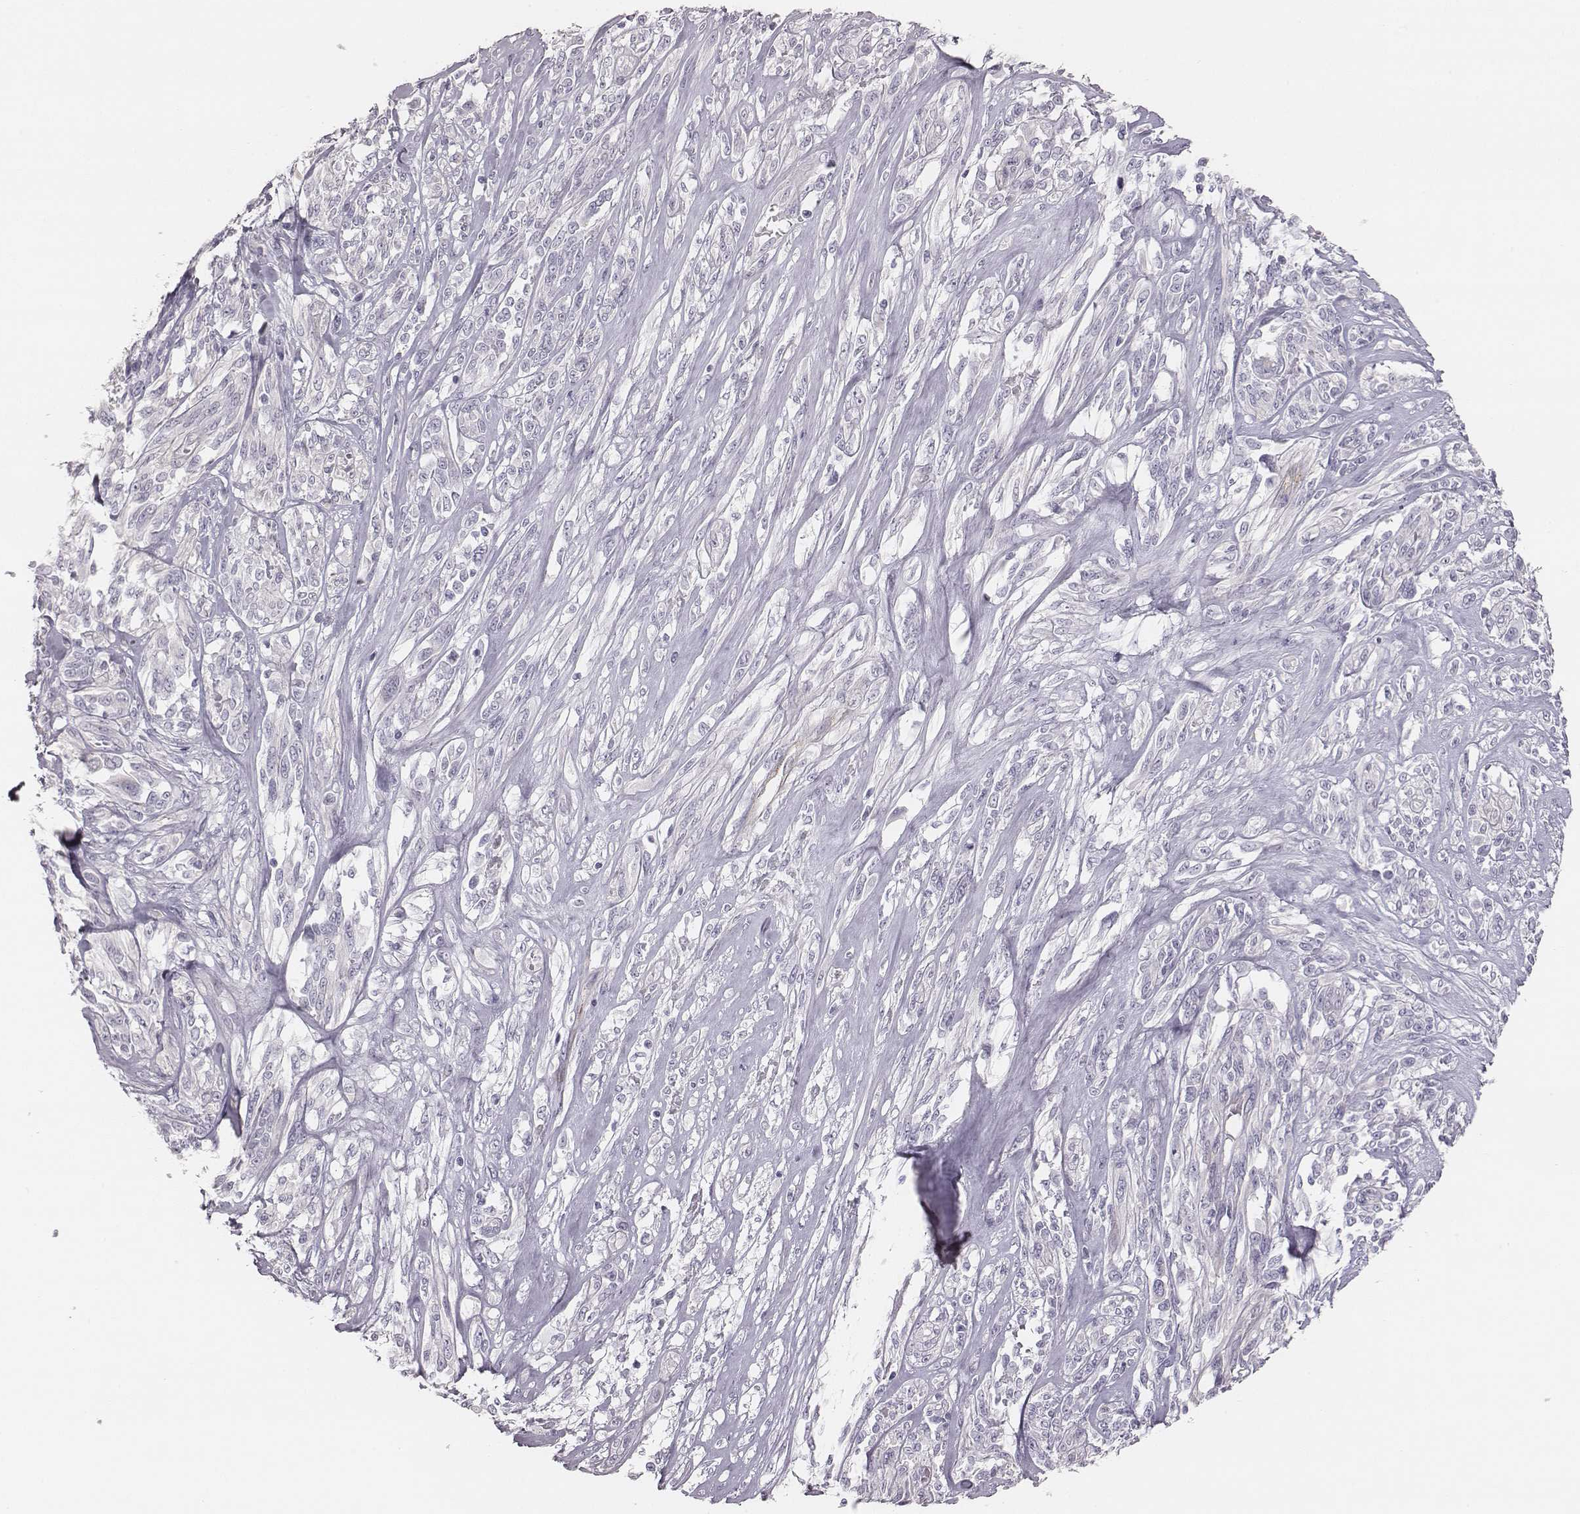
{"staining": {"intensity": "negative", "quantity": "none", "location": "none"}, "tissue": "melanoma", "cell_type": "Tumor cells", "image_type": "cancer", "snomed": [{"axis": "morphology", "description": "Malignant melanoma, NOS"}, {"axis": "topography", "description": "Skin"}], "caption": "Tumor cells are negative for protein expression in human malignant melanoma. (Brightfield microscopy of DAB immunohistochemistry at high magnification).", "gene": "KCNJ12", "patient": {"sex": "female", "age": 91}}